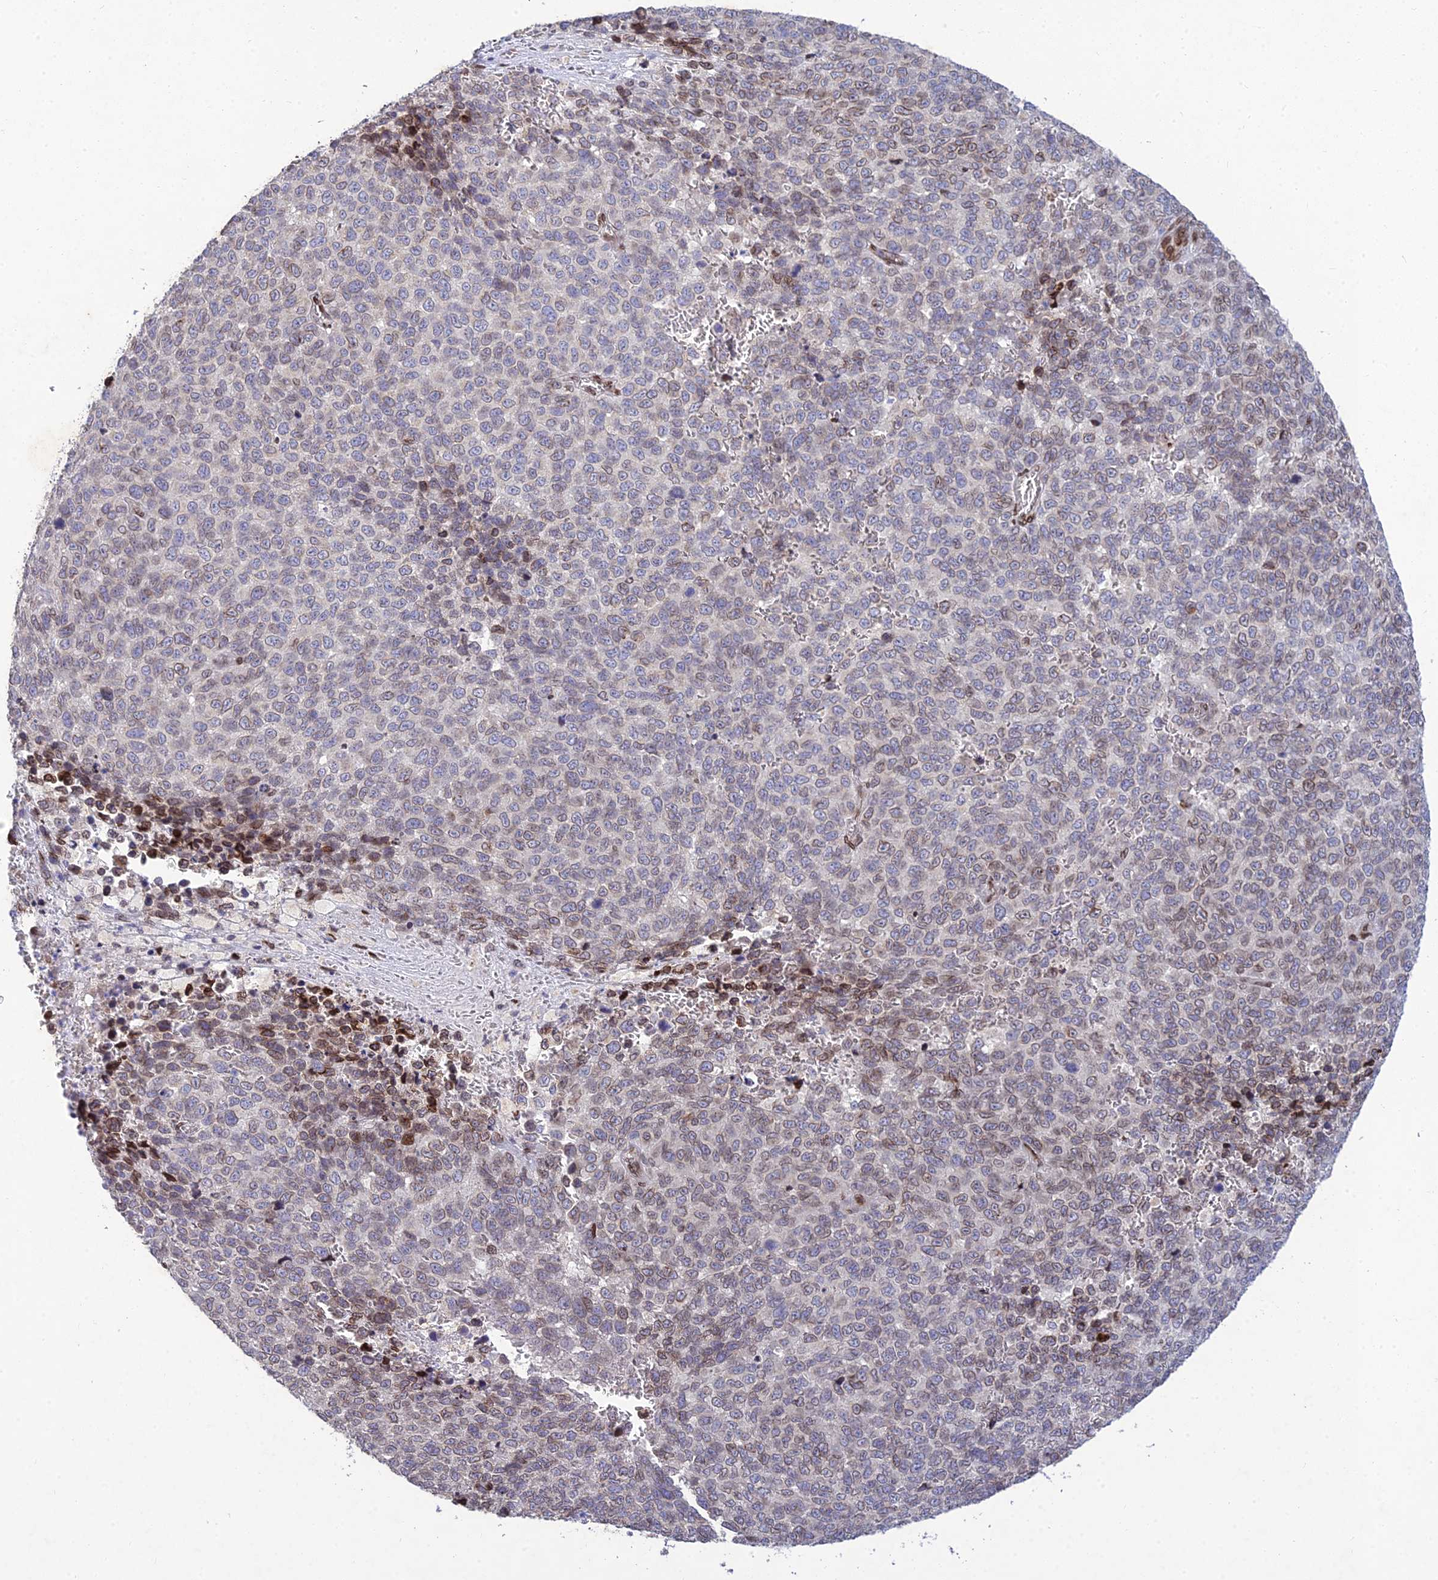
{"staining": {"intensity": "weak", "quantity": "<25%", "location": "cytoplasmic/membranous"}, "tissue": "melanoma", "cell_type": "Tumor cells", "image_type": "cancer", "snomed": [{"axis": "morphology", "description": "Malignant melanoma, NOS"}, {"axis": "topography", "description": "Nose, NOS"}], "caption": "Tumor cells show no significant protein staining in malignant melanoma. (DAB IHC with hematoxylin counter stain).", "gene": "MGAT2", "patient": {"sex": "female", "age": 48}}